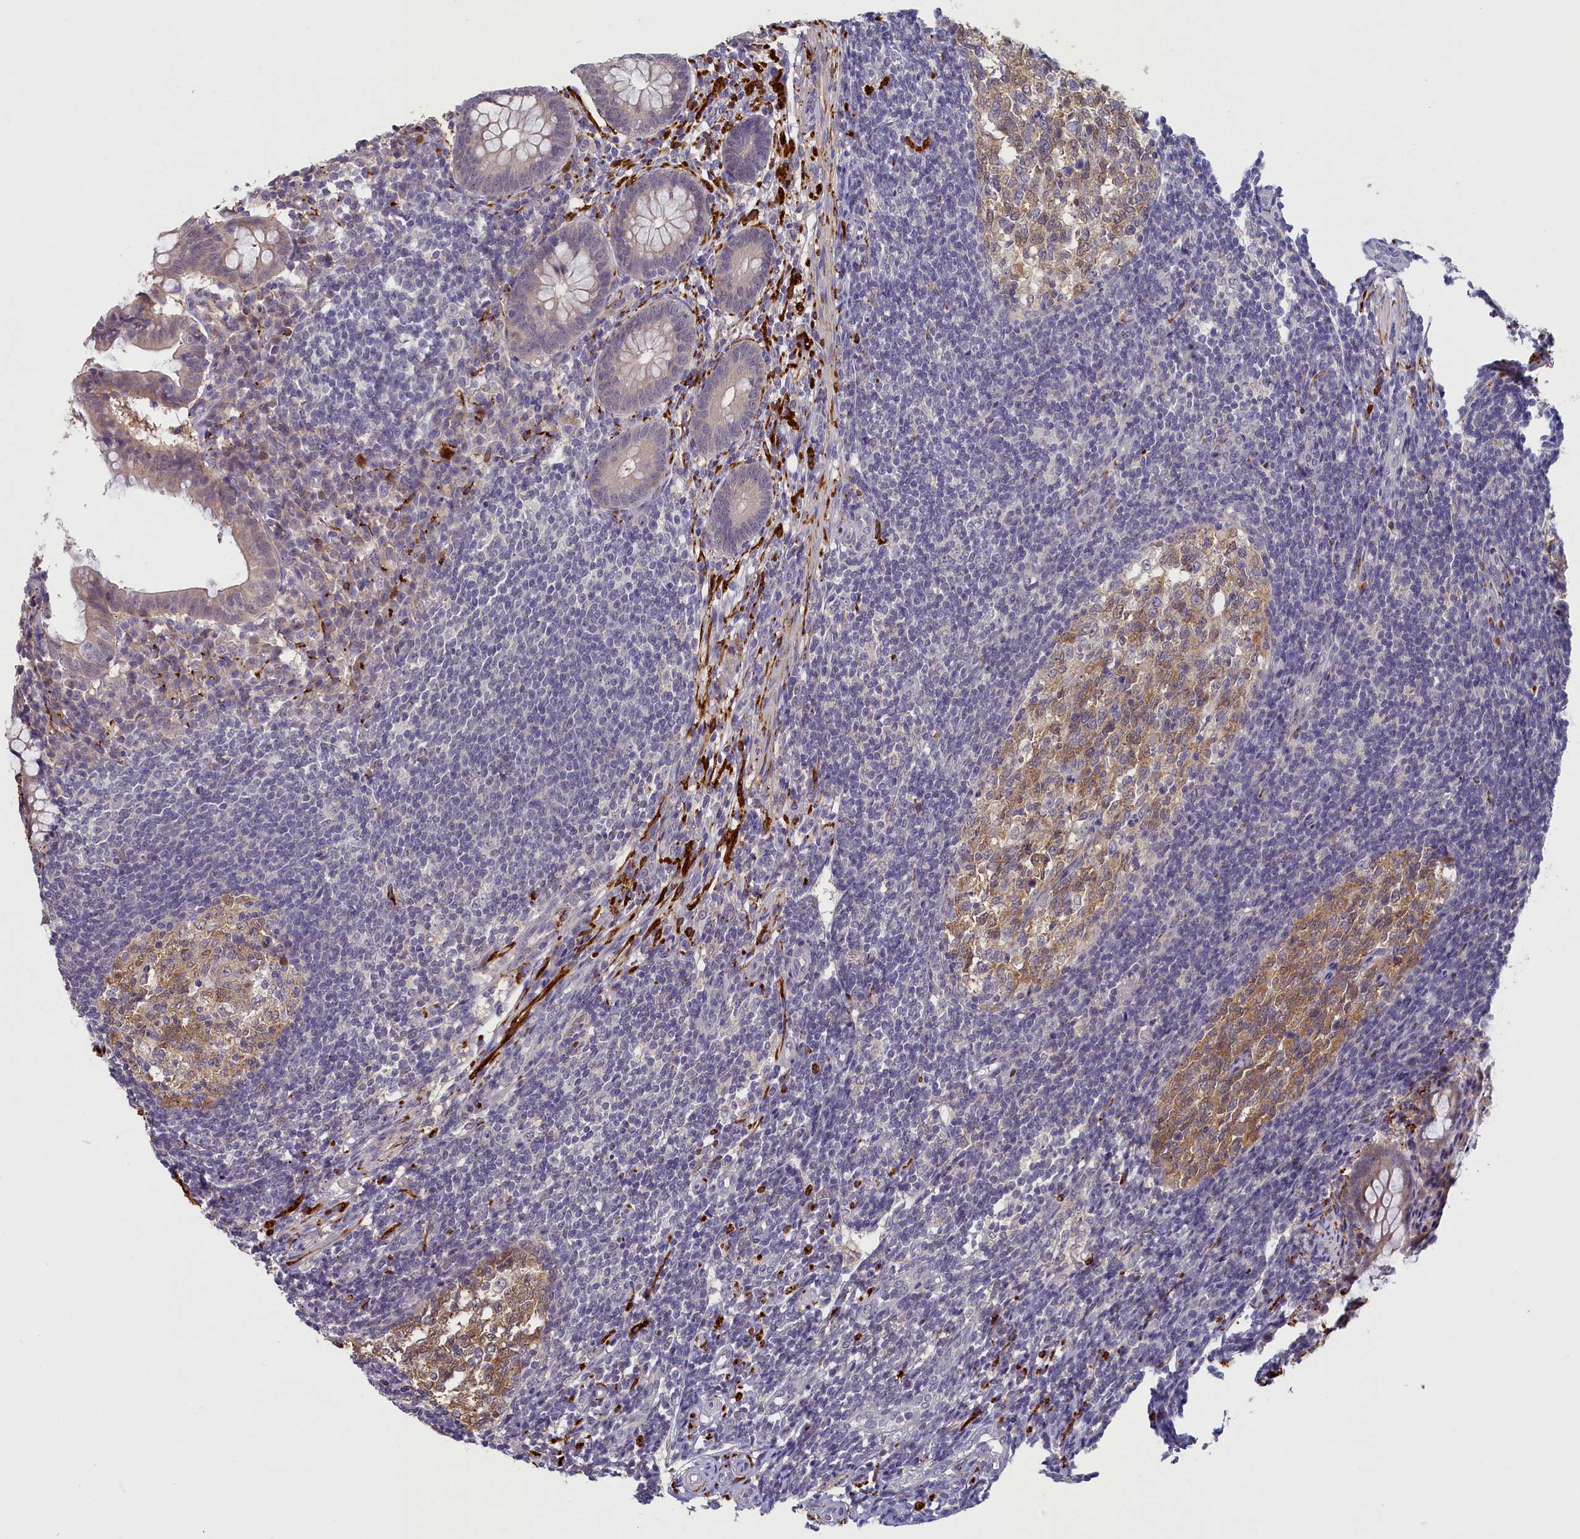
{"staining": {"intensity": "moderate", "quantity": ">75%", "location": "cytoplasmic/membranous"}, "tissue": "appendix", "cell_type": "Glandular cells", "image_type": "normal", "snomed": [{"axis": "morphology", "description": "Normal tissue, NOS"}, {"axis": "topography", "description": "Appendix"}], "caption": "Immunohistochemistry (IHC) histopathology image of benign appendix: appendix stained using immunohistochemistry (IHC) reveals medium levels of moderate protein expression localized specifically in the cytoplasmic/membranous of glandular cells, appearing as a cytoplasmic/membranous brown color.", "gene": "UCHL3", "patient": {"sex": "female", "age": 33}}